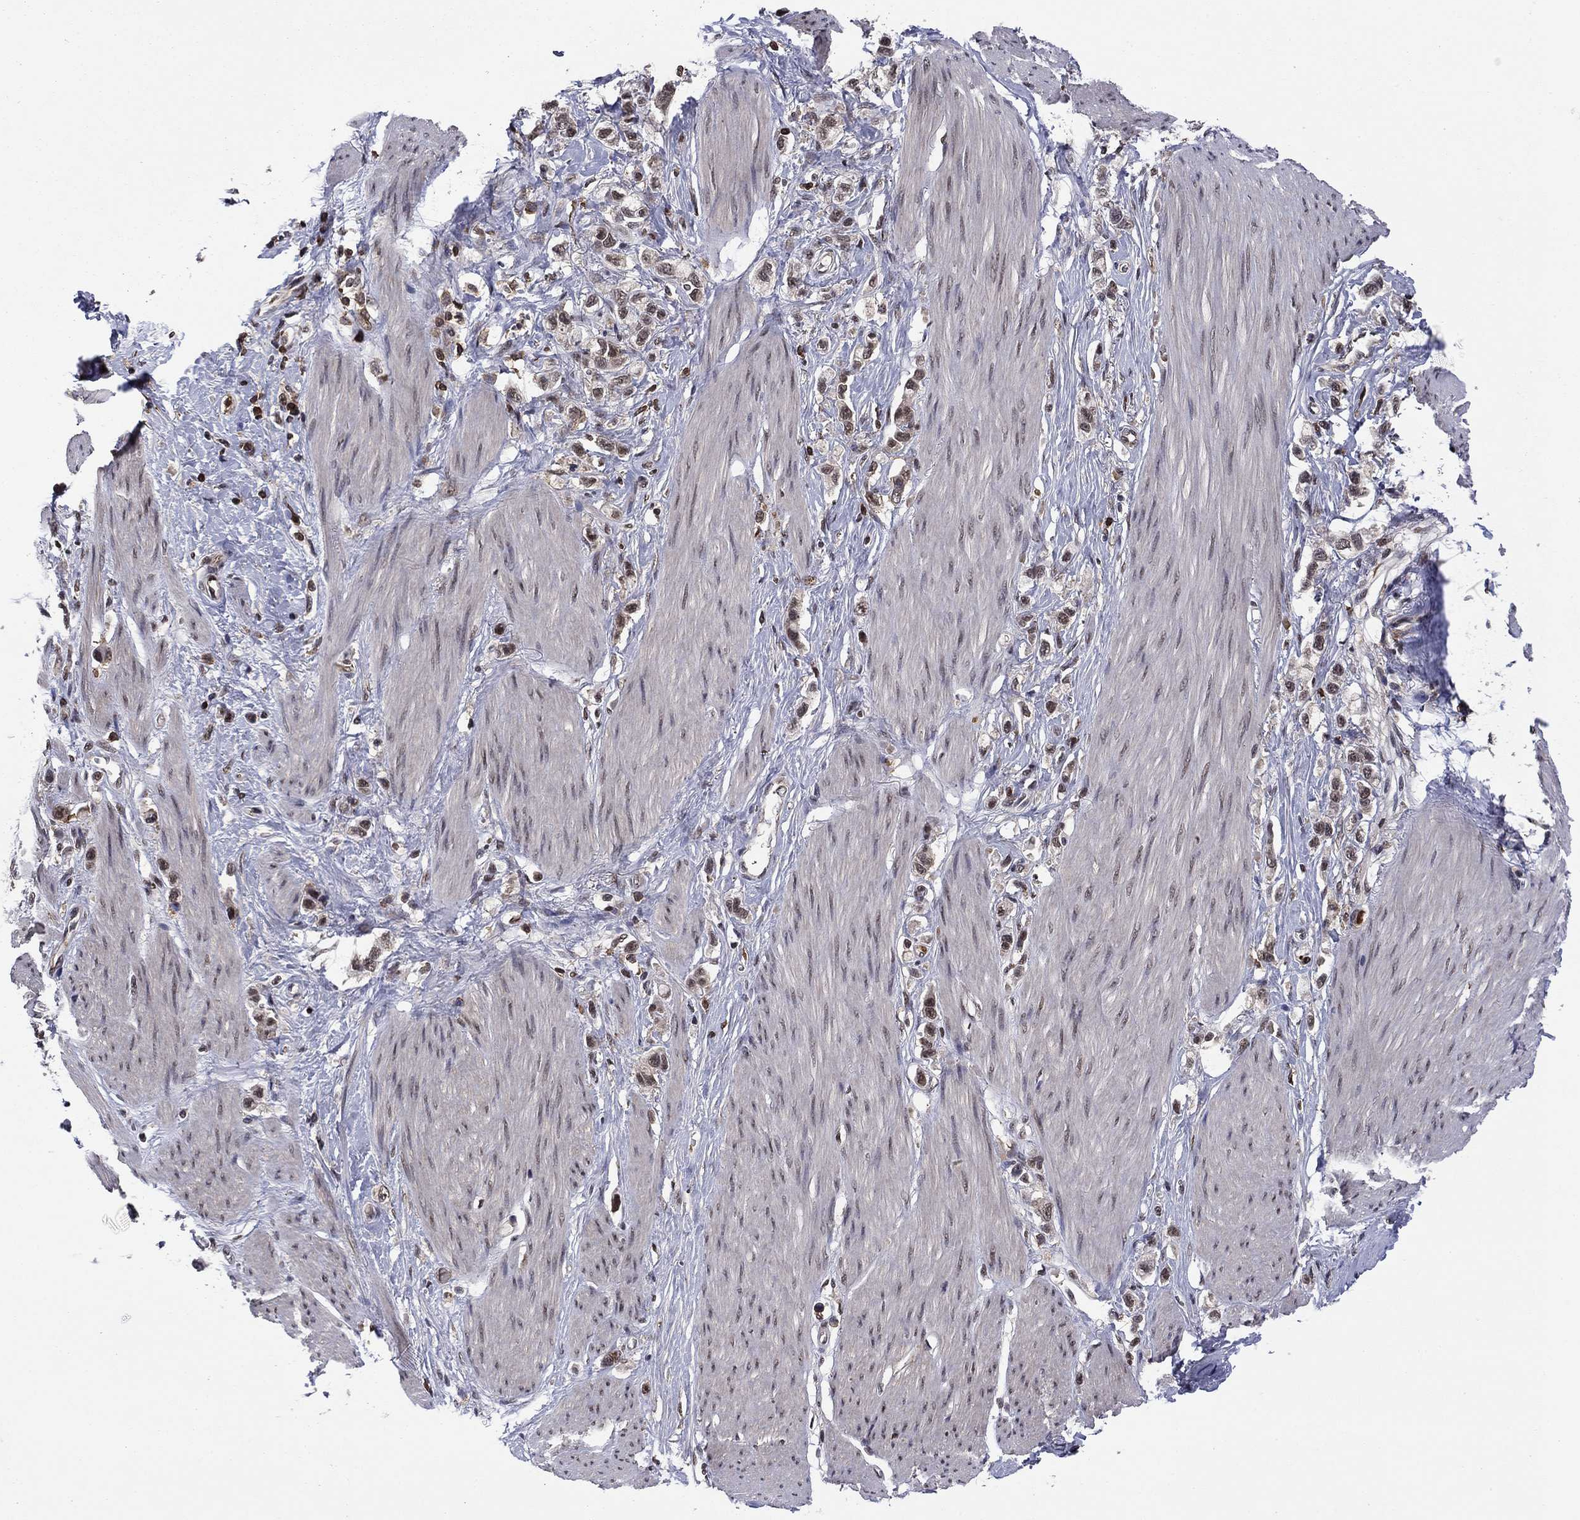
{"staining": {"intensity": "moderate", "quantity": "25%-75%", "location": "nuclear"}, "tissue": "stomach cancer", "cell_type": "Tumor cells", "image_type": "cancer", "snomed": [{"axis": "morphology", "description": "Normal tissue, NOS"}, {"axis": "morphology", "description": "Adenocarcinoma, NOS"}, {"axis": "morphology", "description": "Adenocarcinoma, High grade"}, {"axis": "topography", "description": "Stomach, upper"}, {"axis": "topography", "description": "Stomach"}], "caption": "The image demonstrates staining of stomach high-grade adenocarcinoma, revealing moderate nuclear protein staining (brown color) within tumor cells.", "gene": "PSMD2", "patient": {"sex": "female", "age": 65}}